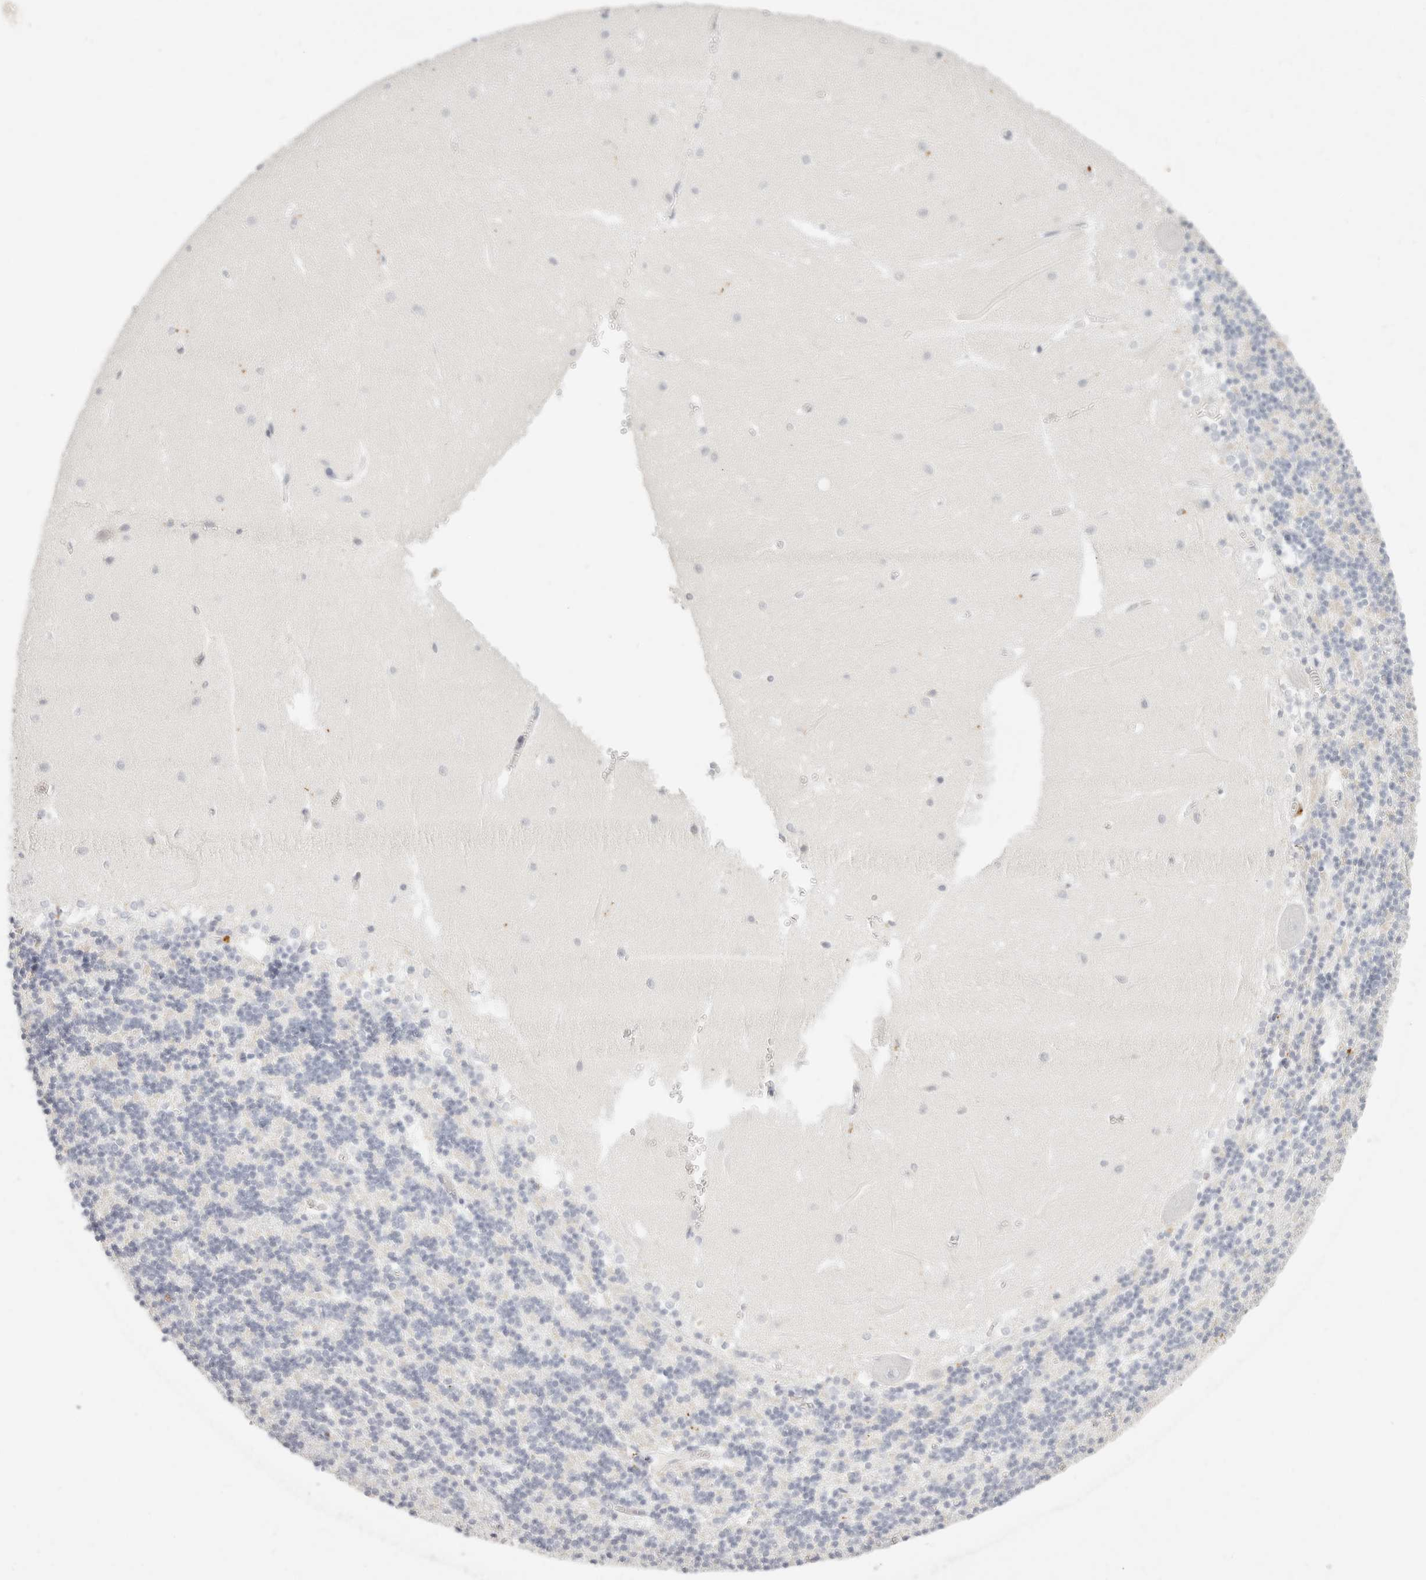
{"staining": {"intensity": "negative", "quantity": "none", "location": "none"}, "tissue": "cerebellum", "cell_type": "Cells in granular layer", "image_type": "normal", "snomed": [{"axis": "morphology", "description": "Normal tissue, NOS"}, {"axis": "topography", "description": "Cerebellum"}], "caption": "Cells in granular layer are negative for brown protein staining in normal cerebellum. (Stains: DAB IHC with hematoxylin counter stain, Microscopy: brightfield microscopy at high magnification).", "gene": "RNASET2", "patient": {"sex": "male", "age": 37}}